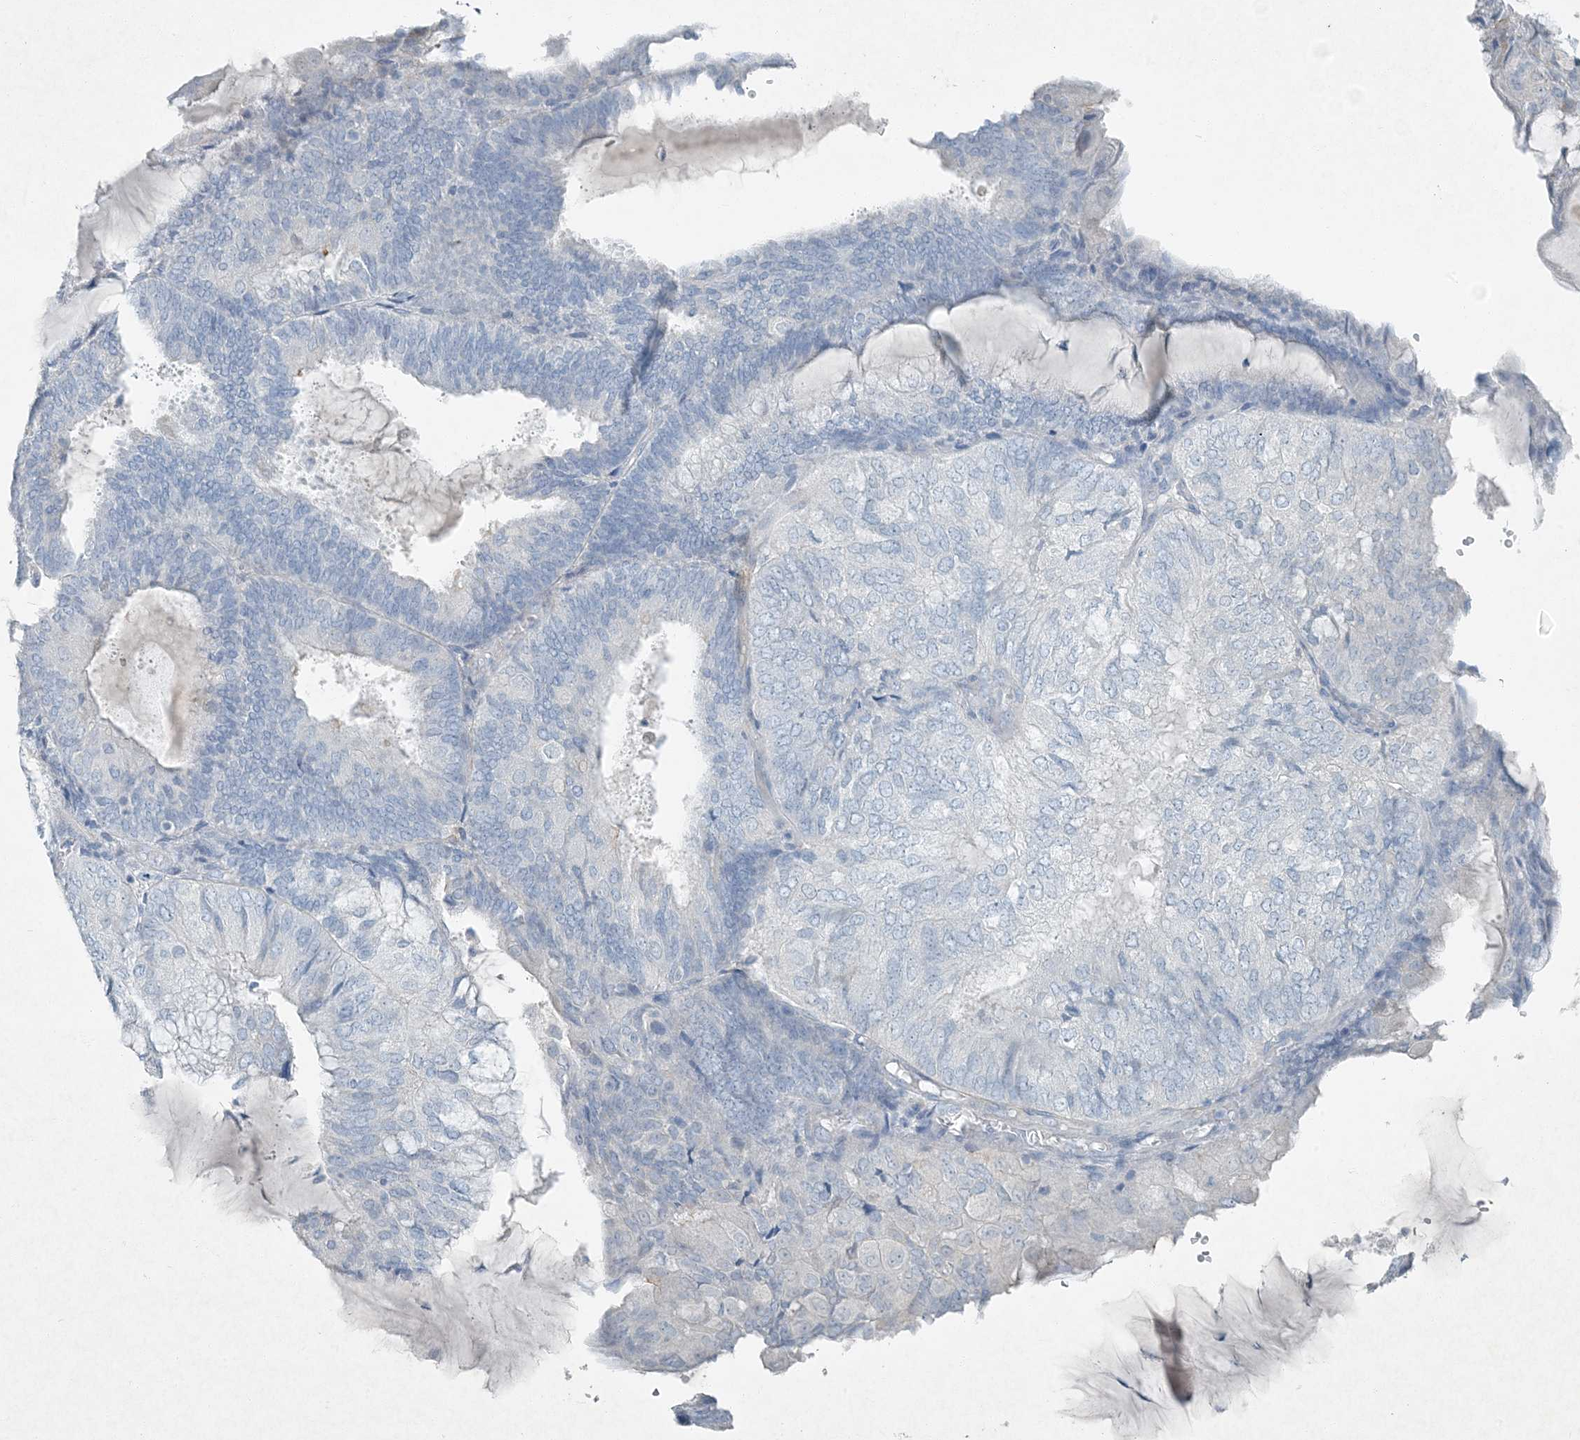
{"staining": {"intensity": "negative", "quantity": "none", "location": "none"}, "tissue": "endometrial cancer", "cell_type": "Tumor cells", "image_type": "cancer", "snomed": [{"axis": "morphology", "description": "Adenocarcinoma, NOS"}, {"axis": "topography", "description": "Endometrium"}], "caption": "Immunohistochemical staining of human endometrial adenocarcinoma displays no significant staining in tumor cells.", "gene": "PGM5", "patient": {"sex": "female", "age": 81}}